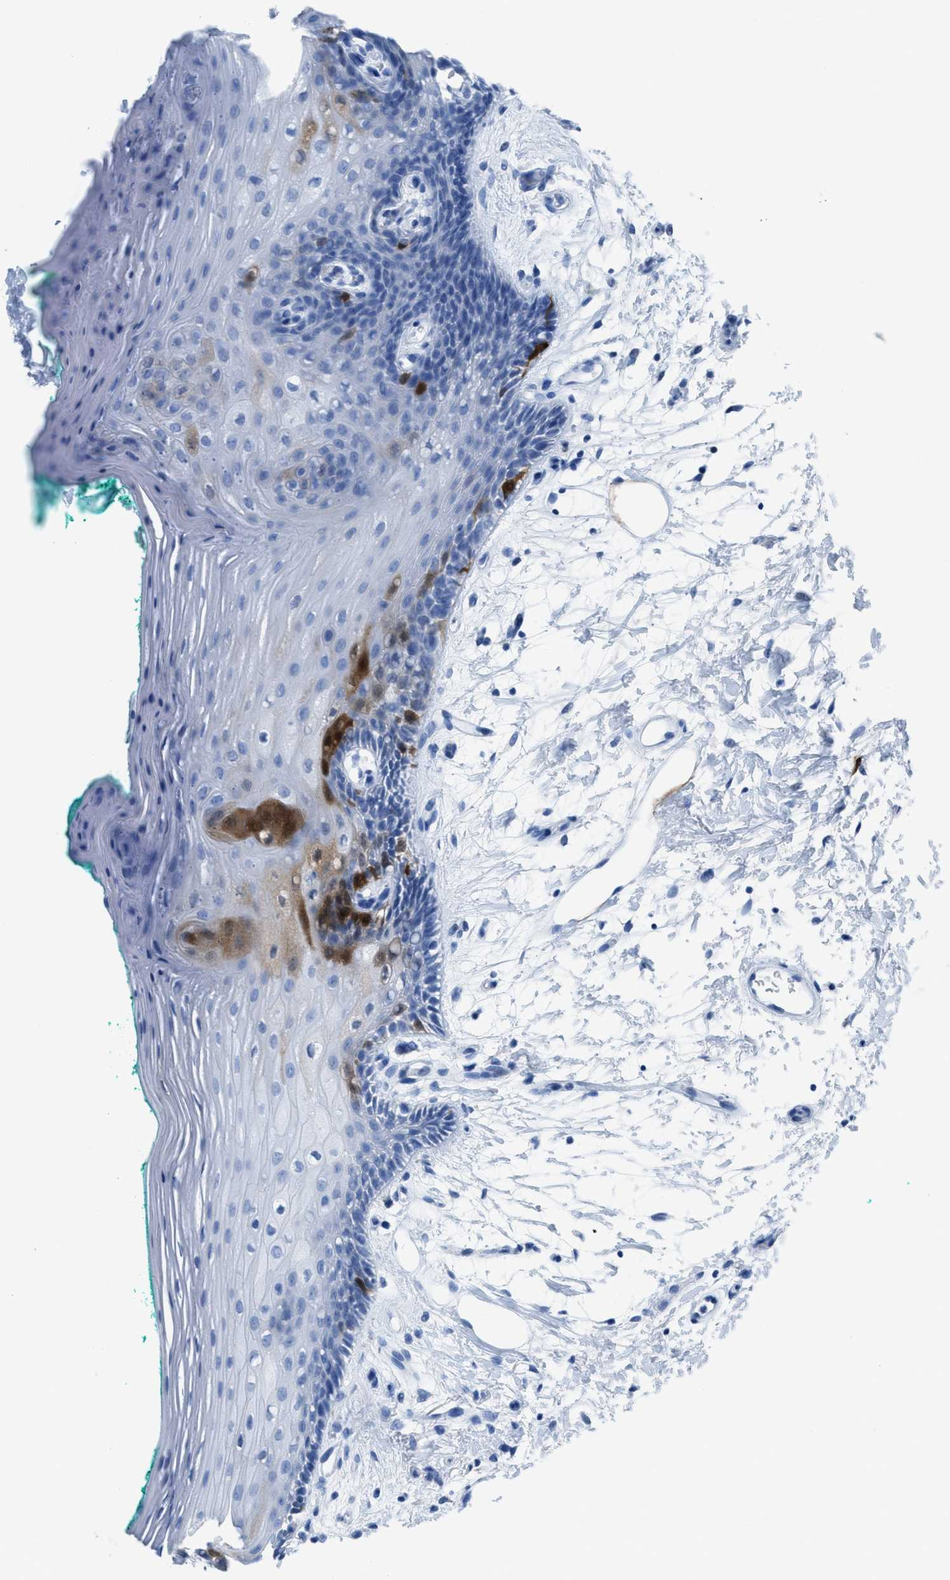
{"staining": {"intensity": "moderate", "quantity": "<25%", "location": "cytoplasmic/membranous"}, "tissue": "oral mucosa", "cell_type": "Squamous epithelial cells", "image_type": "normal", "snomed": [{"axis": "morphology", "description": "Normal tissue, NOS"}, {"axis": "topography", "description": "Skeletal muscle"}, {"axis": "topography", "description": "Oral tissue"}, {"axis": "topography", "description": "Peripheral nerve tissue"}], "caption": "Protein staining shows moderate cytoplasmic/membranous positivity in about <25% of squamous epithelial cells in benign oral mucosa.", "gene": "CDKN2A", "patient": {"sex": "female", "age": 84}}